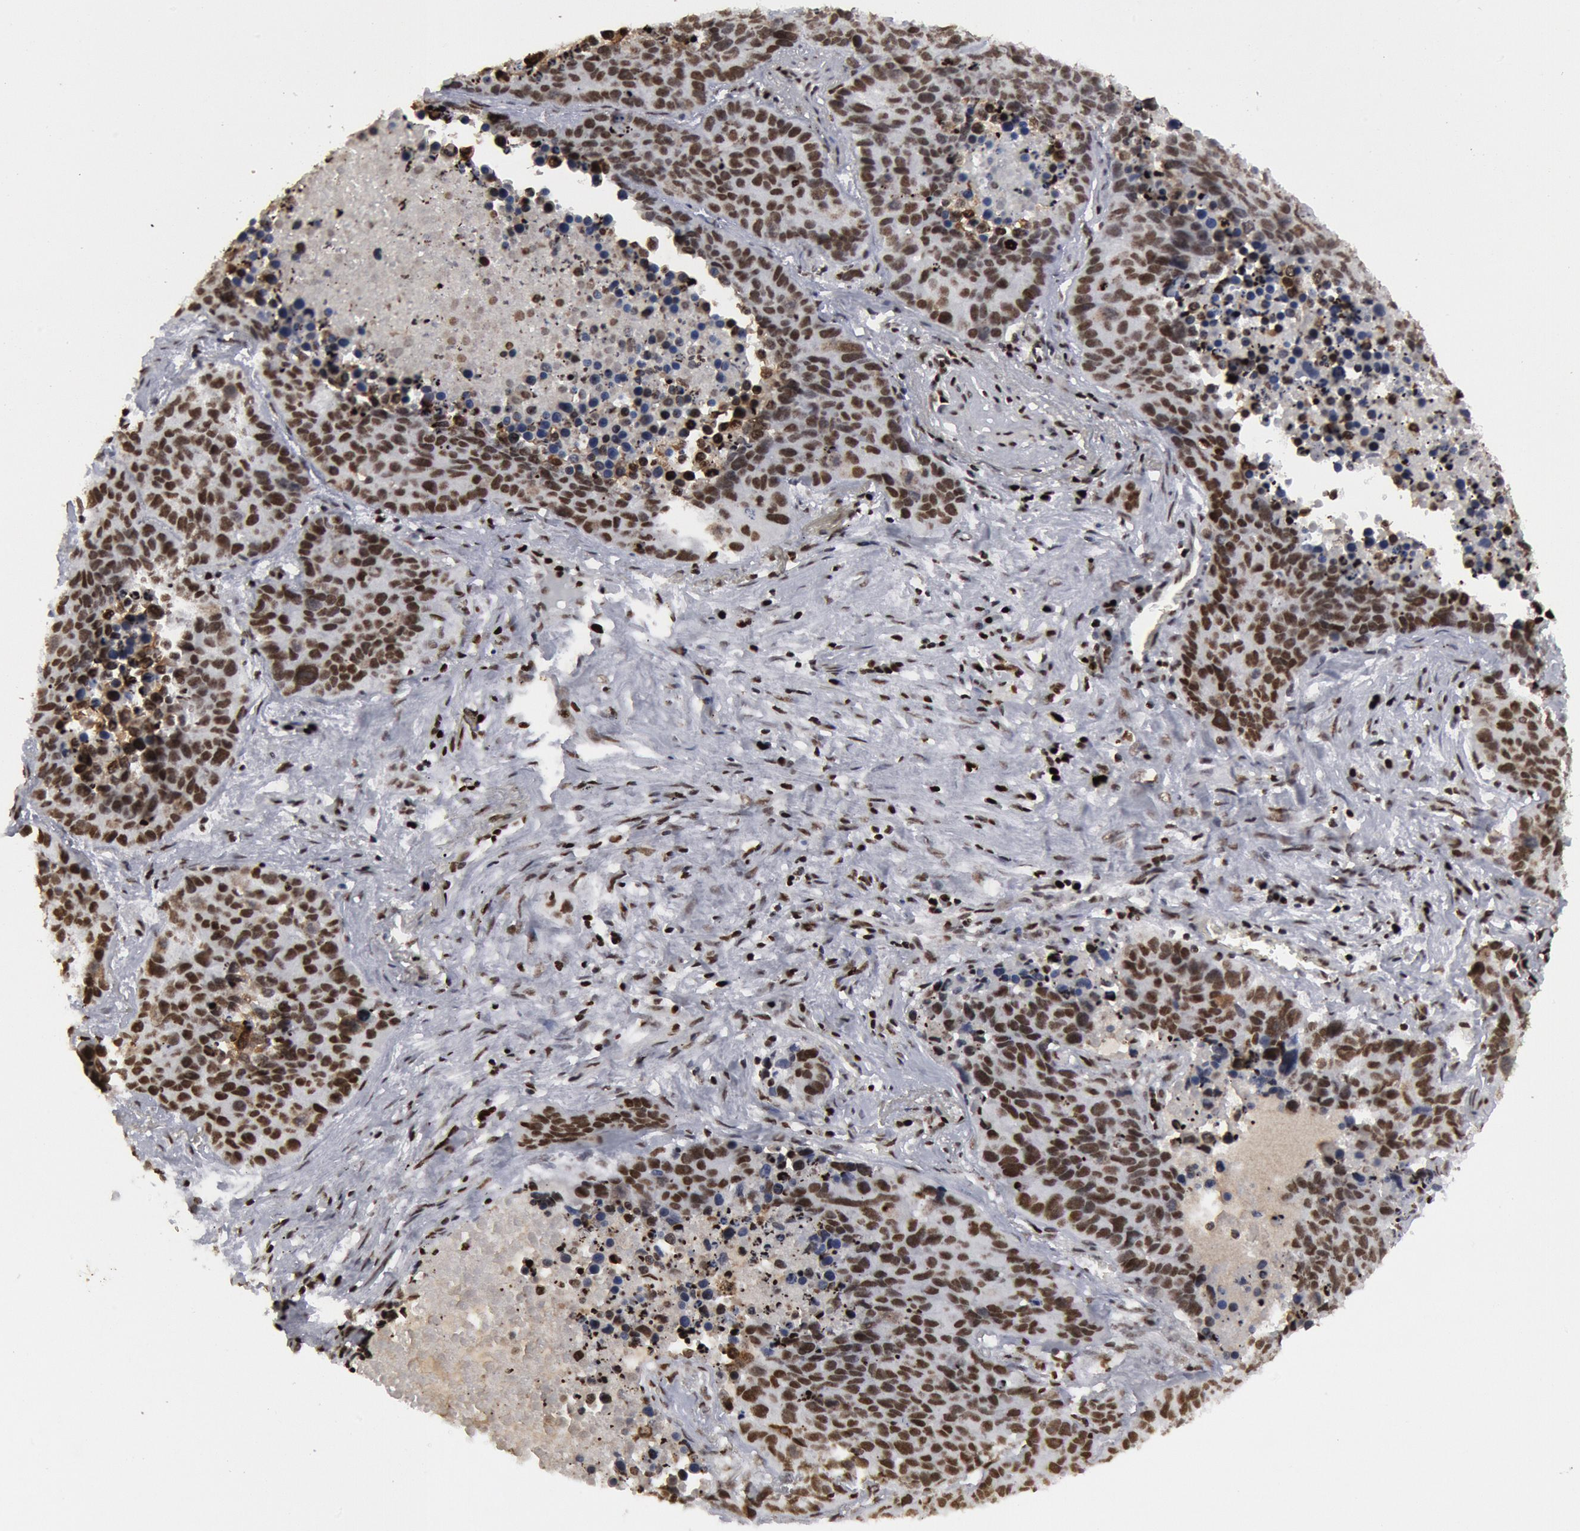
{"staining": {"intensity": "strong", "quantity": ">75%", "location": "nuclear"}, "tissue": "lung cancer", "cell_type": "Tumor cells", "image_type": "cancer", "snomed": [{"axis": "morphology", "description": "Carcinoid, malignant, NOS"}, {"axis": "topography", "description": "Lung"}], "caption": "Immunohistochemical staining of lung cancer (malignant carcinoid) reveals strong nuclear protein positivity in about >75% of tumor cells.", "gene": "SUB1", "patient": {"sex": "male", "age": 60}}